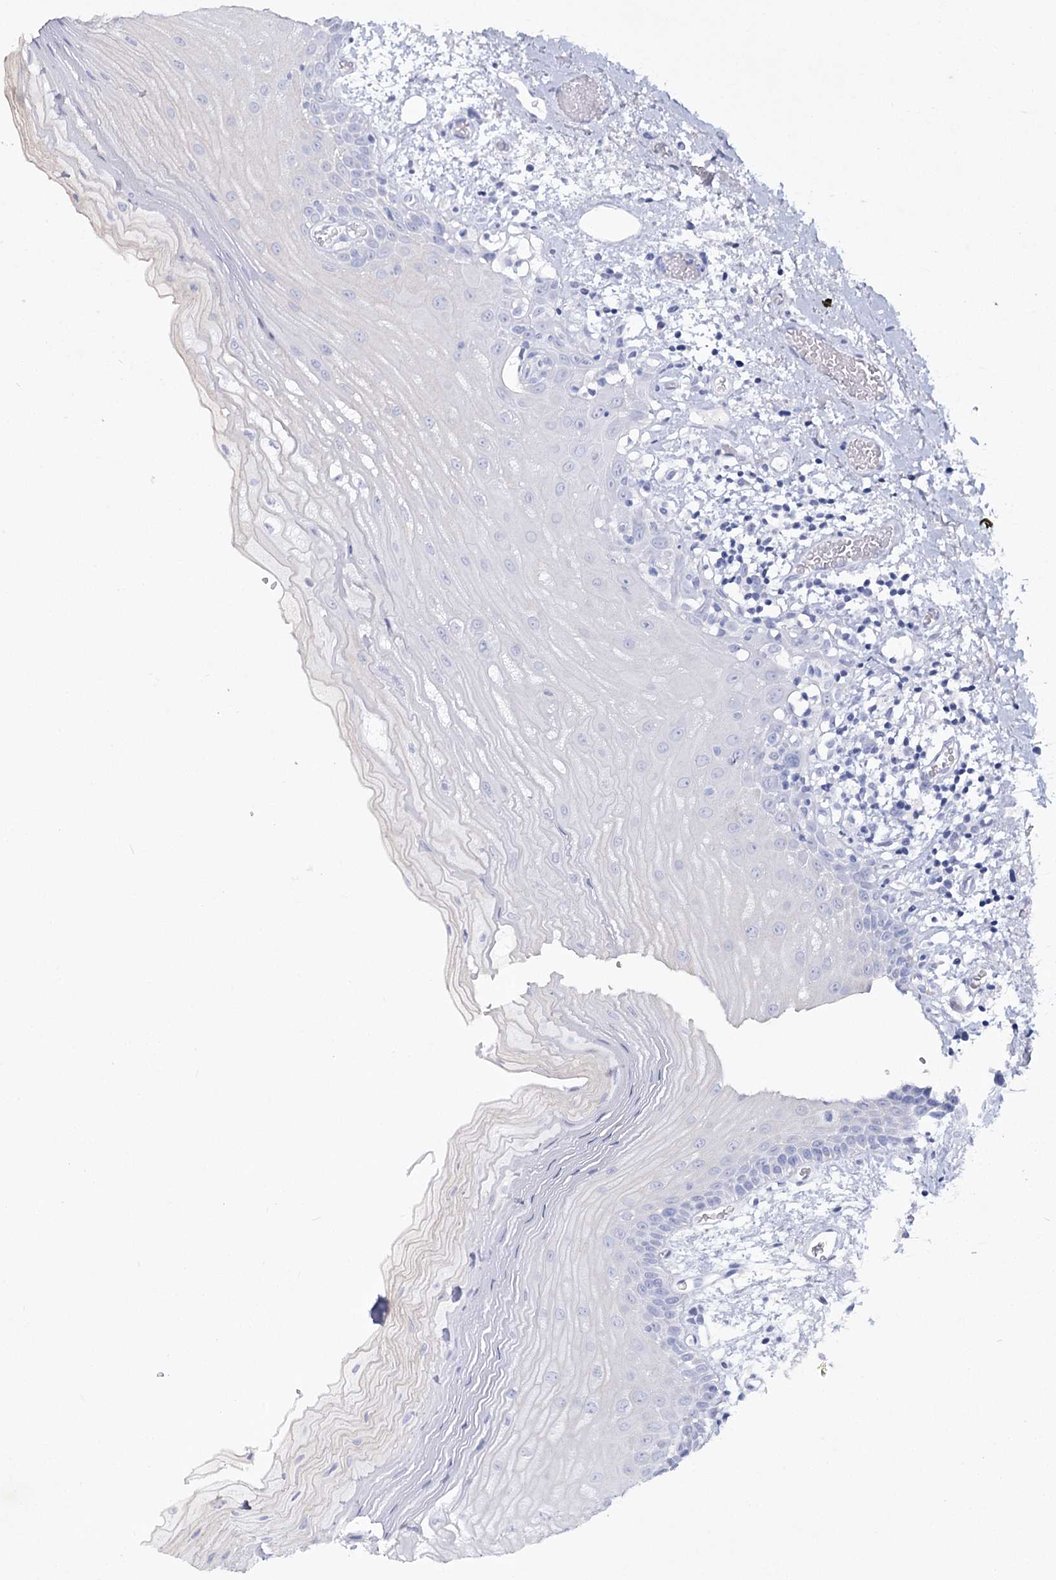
{"staining": {"intensity": "negative", "quantity": "none", "location": "none"}, "tissue": "oral mucosa", "cell_type": "Squamous epithelial cells", "image_type": "normal", "snomed": [{"axis": "morphology", "description": "Normal tissue, NOS"}, {"axis": "topography", "description": "Oral tissue"}], "caption": "This is a photomicrograph of IHC staining of unremarkable oral mucosa, which shows no expression in squamous epithelial cells. (Stains: DAB IHC with hematoxylin counter stain, Microscopy: brightfield microscopy at high magnification).", "gene": "RNF186", "patient": {"sex": "male", "age": 52}}